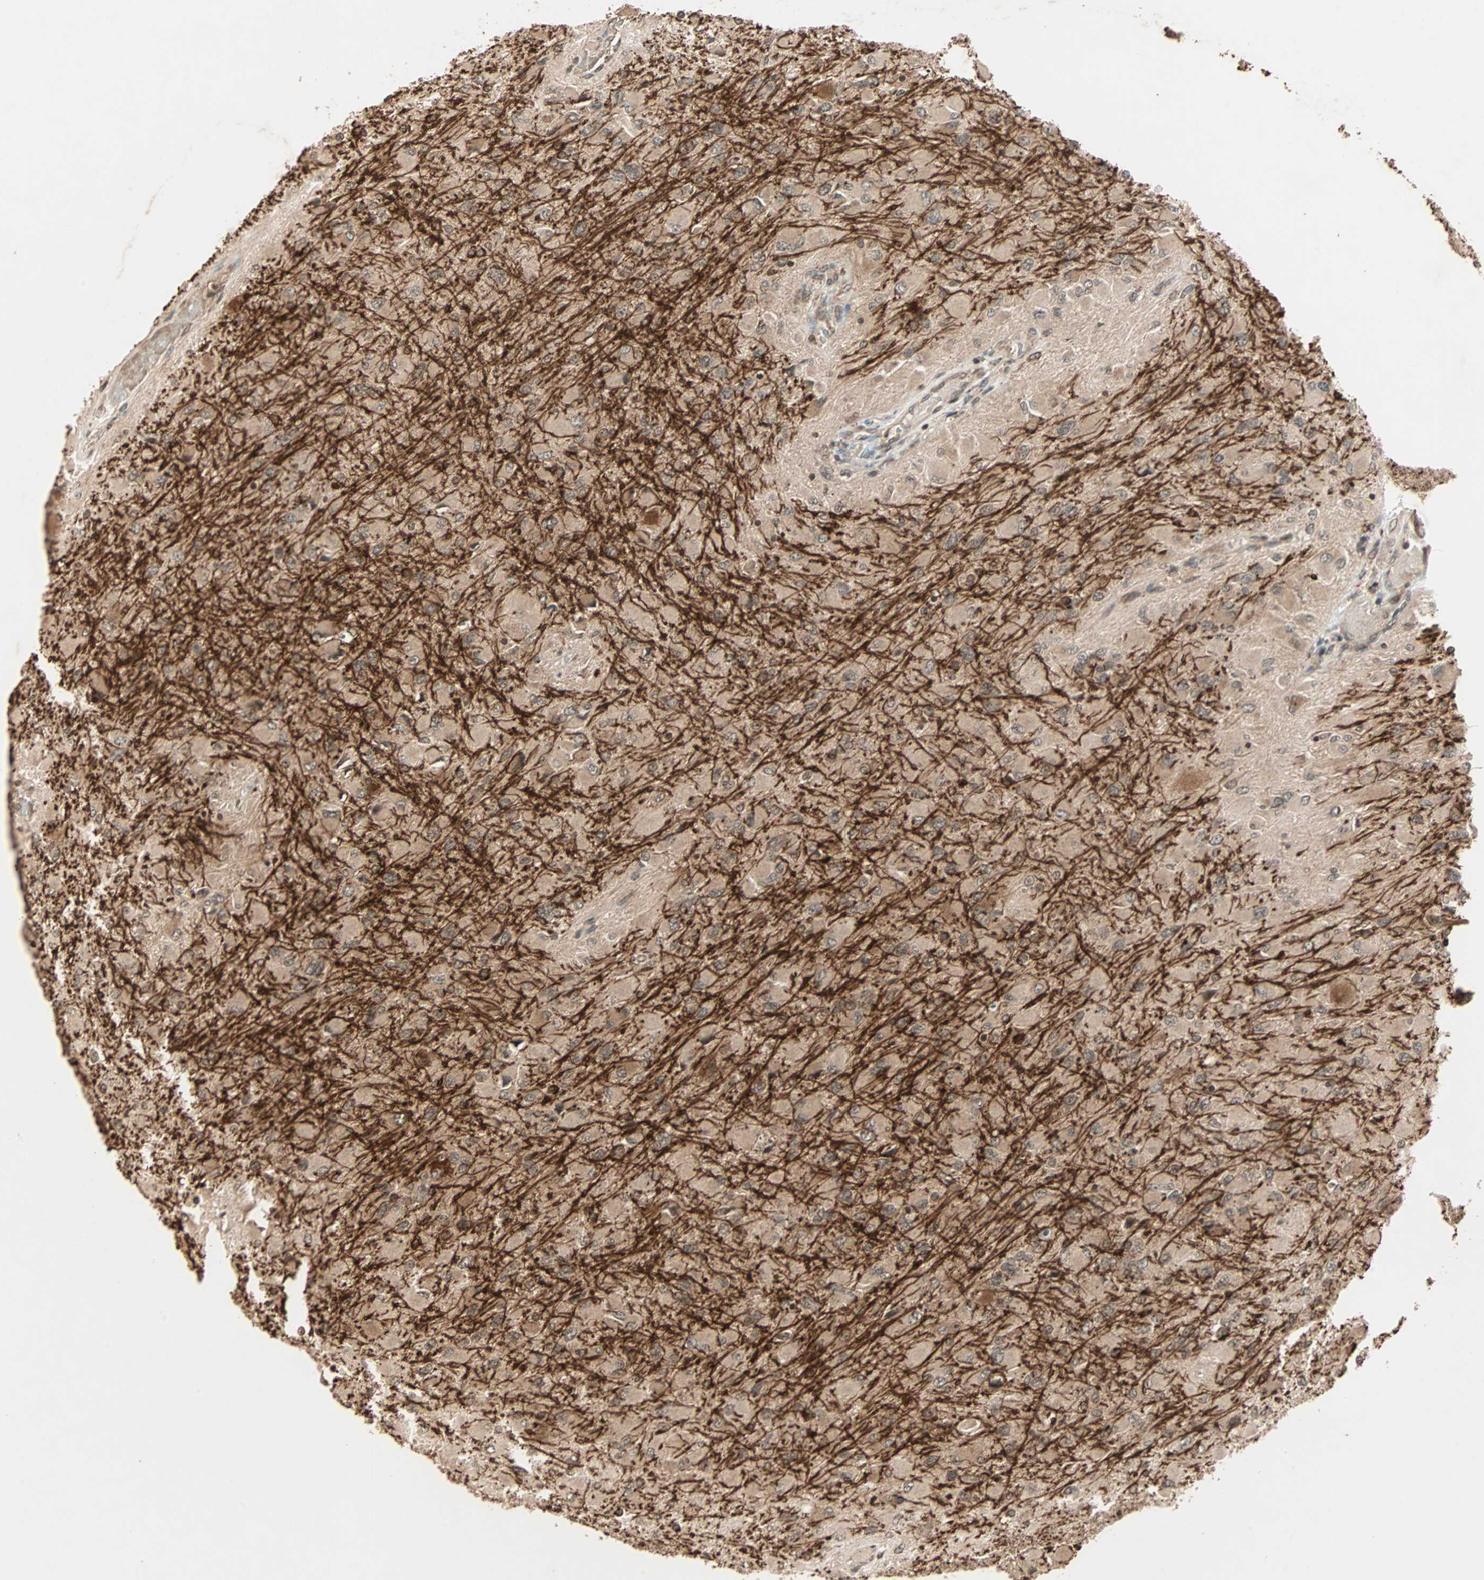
{"staining": {"intensity": "weak", "quantity": ">75%", "location": "cytoplasmic/membranous"}, "tissue": "glioma", "cell_type": "Tumor cells", "image_type": "cancer", "snomed": [{"axis": "morphology", "description": "Glioma, malignant, High grade"}, {"axis": "topography", "description": "Cerebral cortex"}], "caption": "DAB immunohistochemical staining of human malignant high-grade glioma exhibits weak cytoplasmic/membranous protein expression in about >75% of tumor cells. (IHC, brightfield microscopy, high magnification).", "gene": "RFFL", "patient": {"sex": "female", "age": 36}}